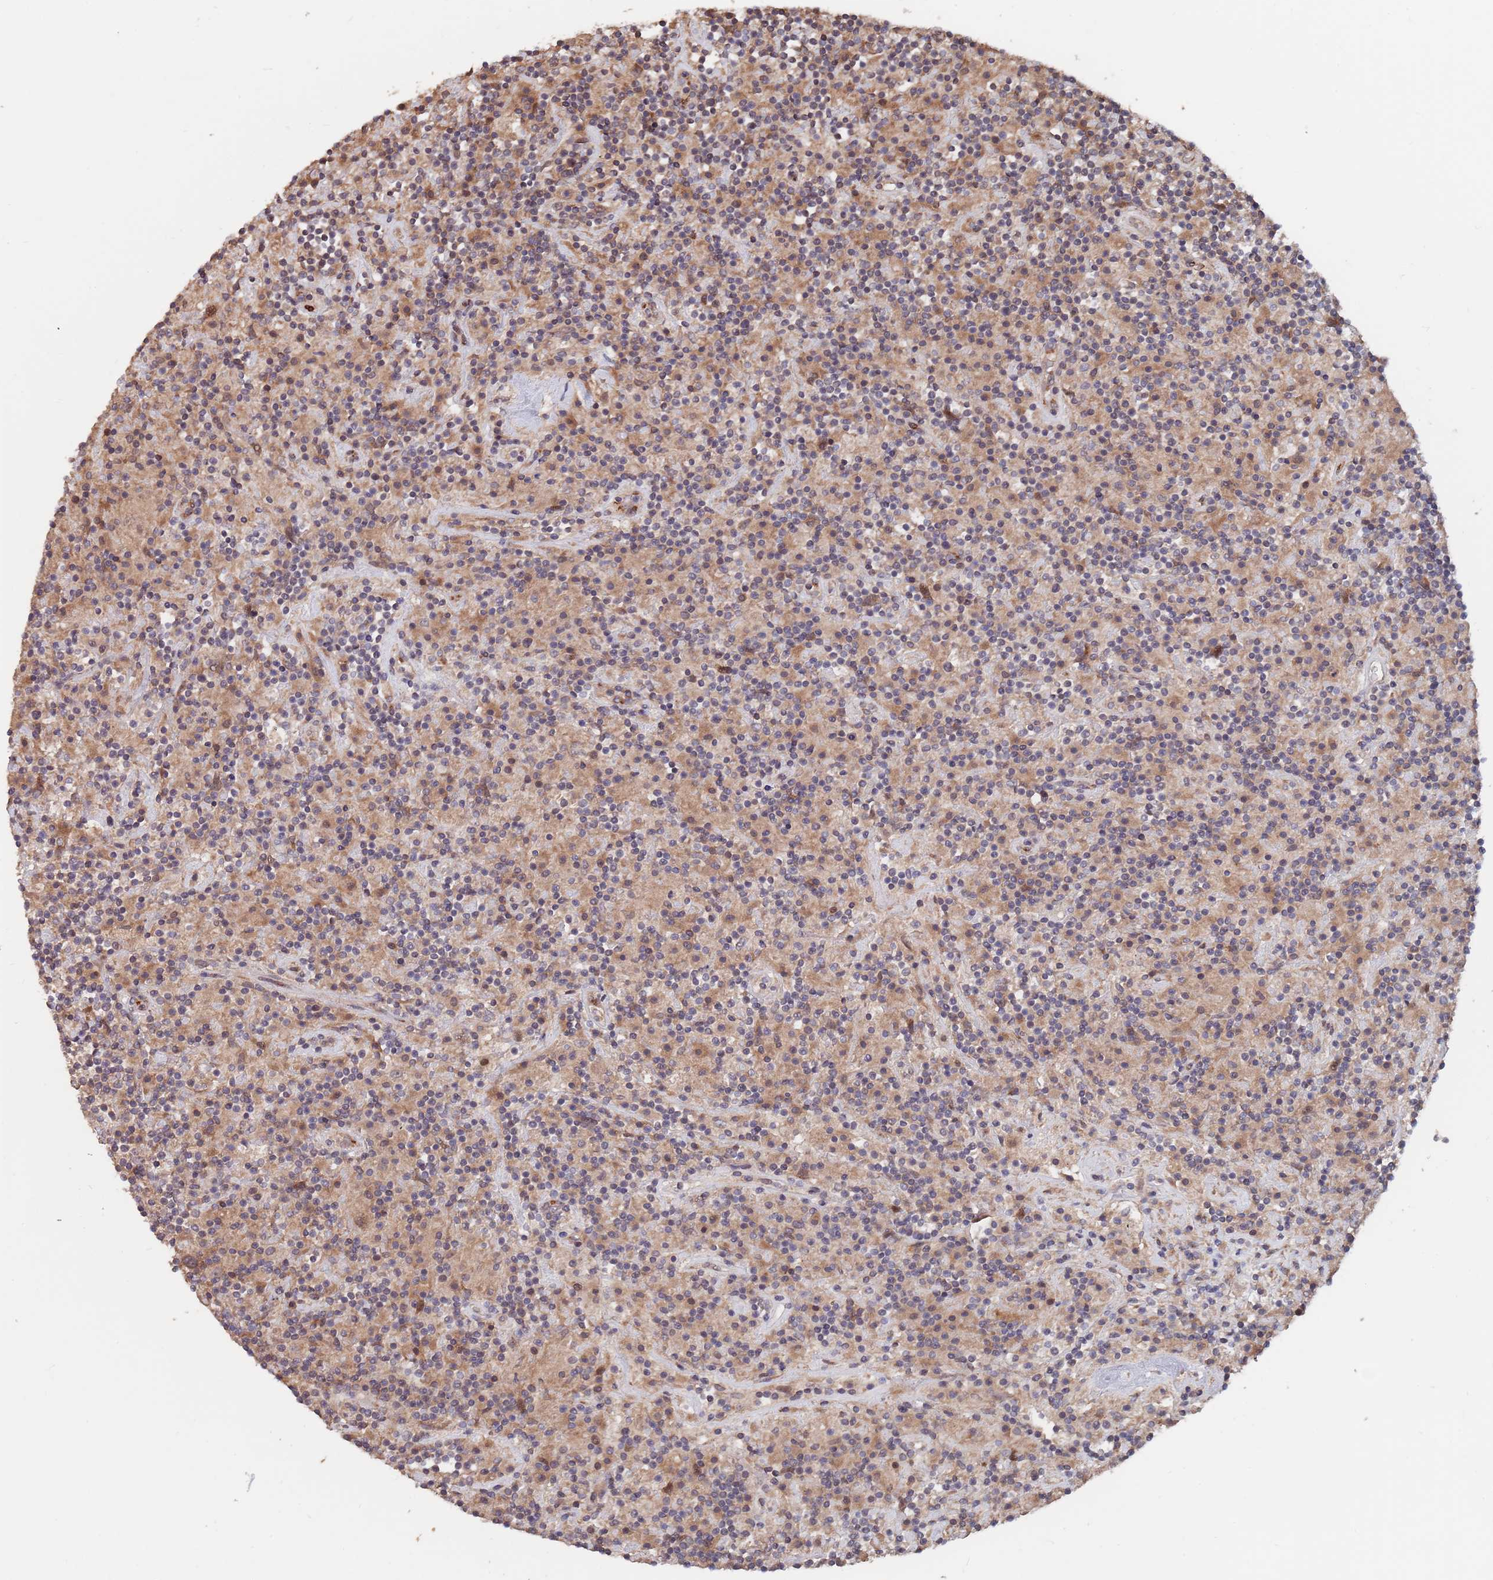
{"staining": {"intensity": "negative", "quantity": "none", "location": "none"}, "tissue": "lymphoma", "cell_type": "Tumor cells", "image_type": "cancer", "snomed": [{"axis": "morphology", "description": "Hodgkin's disease, NOS"}, {"axis": "topography", "description": "Lymph node"}], "caption": "The histopathology image reveals no staining of tumor cells in lymphoma.", "gene": "UNC45A", "patient": {"sex": "male", "age": 70}}